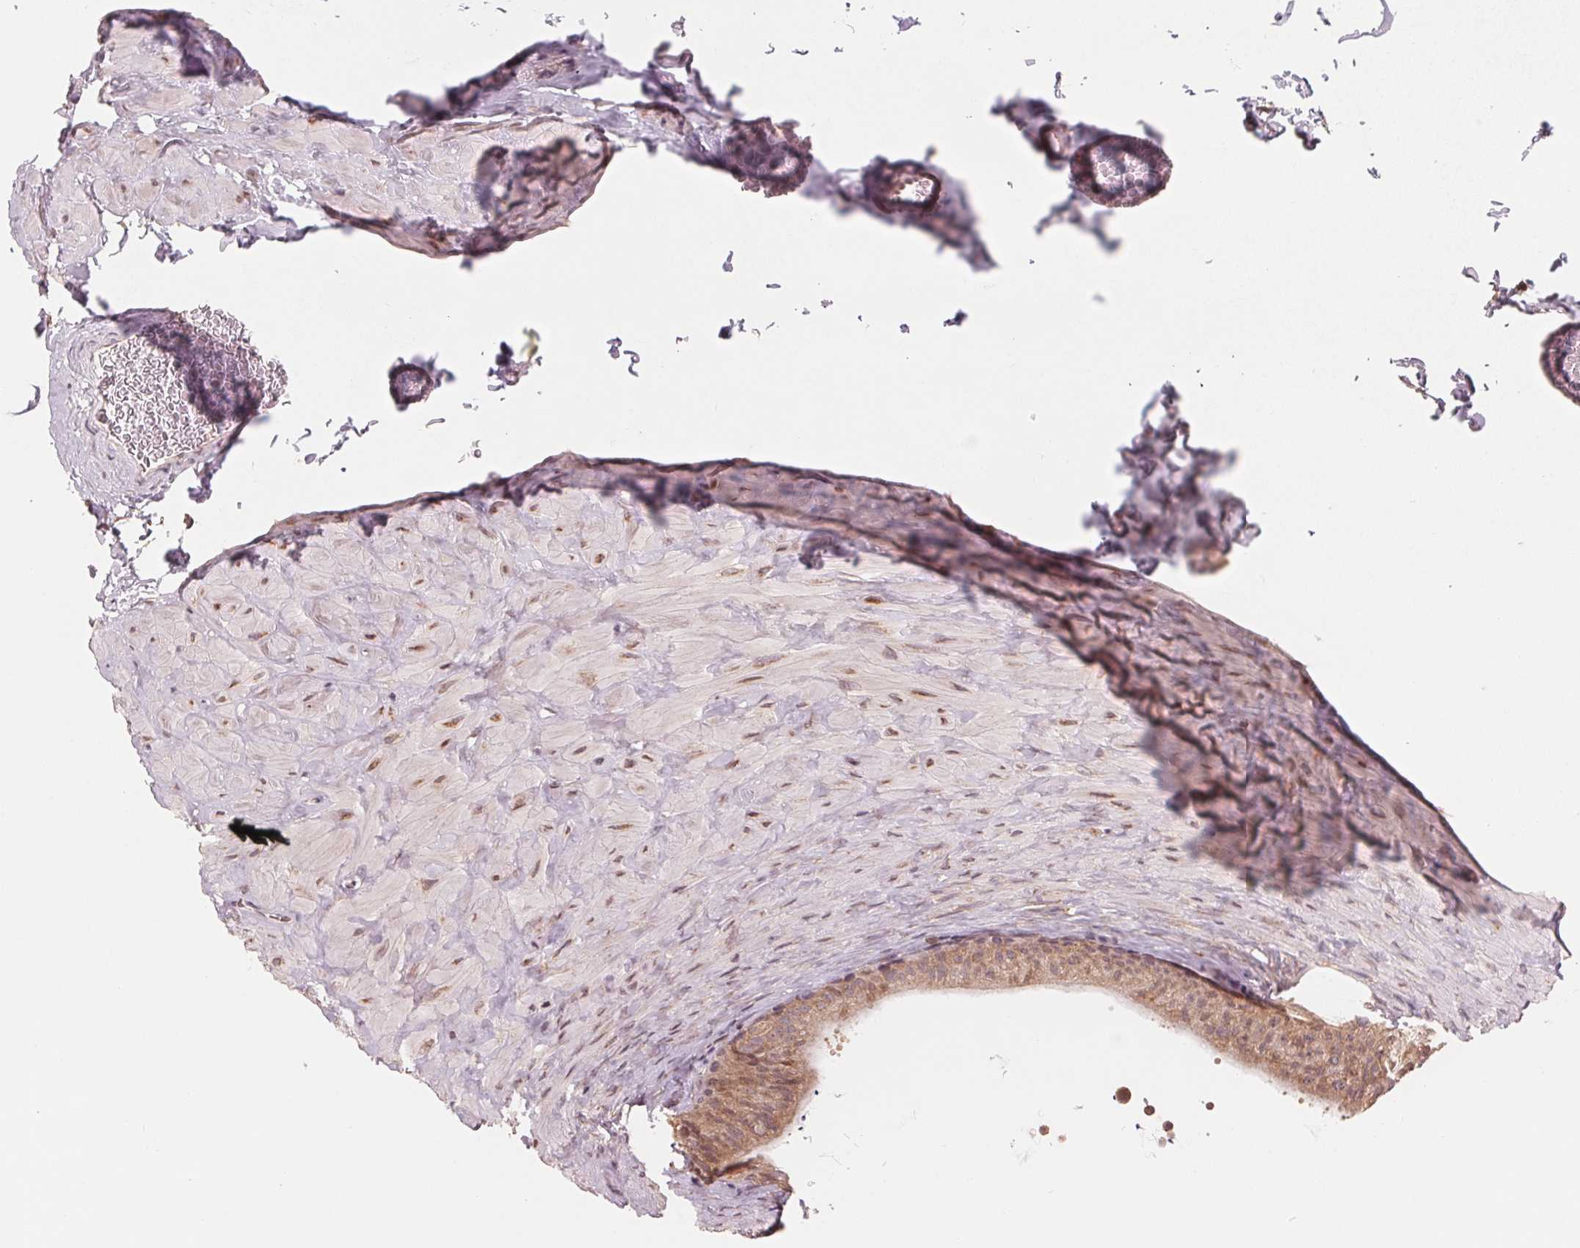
{"staining": {"intensity": "weak", "quantity": ">75%", "location": "cytoplasmic/membranous"}, "tissue": "epididymis", "cell_type": "Glandular cells", "image_type": "normal", "snomed": [{"axis": "morphology", "description": "Normal tissue, NOS"}, {"axis": "topography", "description": "Epididymis, spermatic cord, NOS"}, {"axis": "topography", "description": "Epididymis"}], "caption": "Glandular cells reveal low levels of weak cytoplasmic/membranous expression in approximately >75% of cells in benign human epididymis.", "gene": "GIGYF2", "patient": {"sex": "male", "age": 31}}